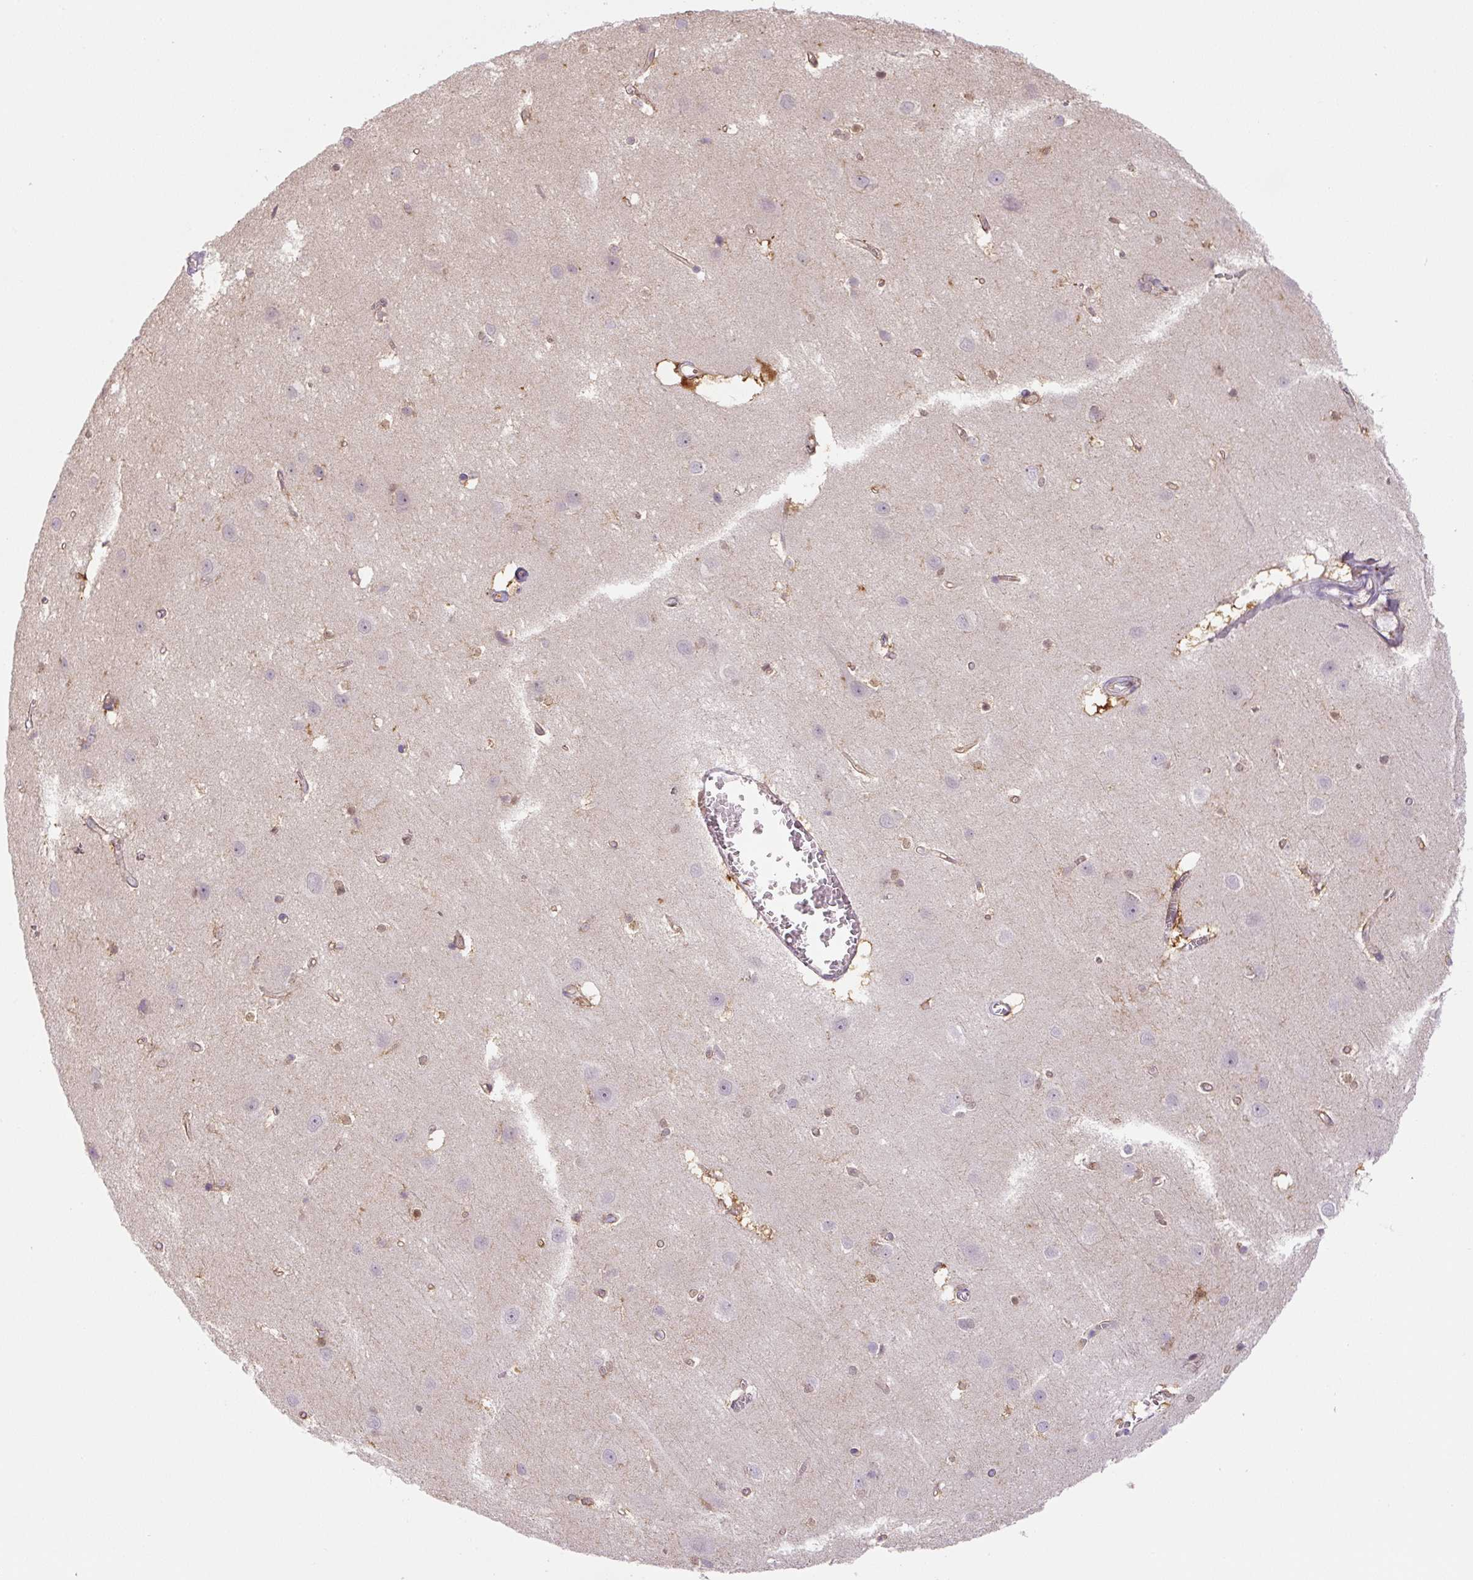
{"staining": {"intensity": "moderate", "quantity": "25%-75%", "location": "cytoplasmic/membranous"}, "tissue": "cerebral cortex", "cell_type": "Endothelial cells", "image_type": "normal", "snomed": [{"axis": "morphology", "description": "Normal tissue, NOS"}, {"axis": "topography", "description": "Cerebral cortex"}], "caption": "Immunohistochemistry micrograph of normal cerebral cortex stained for a protein (brown), which exhibits medium levels of moderate cytoplasmic/membranous staining in about 25%-75% of endothelial cells.", "gene": "SPSB2", "patient": {"sex": "male", "age": 37}}